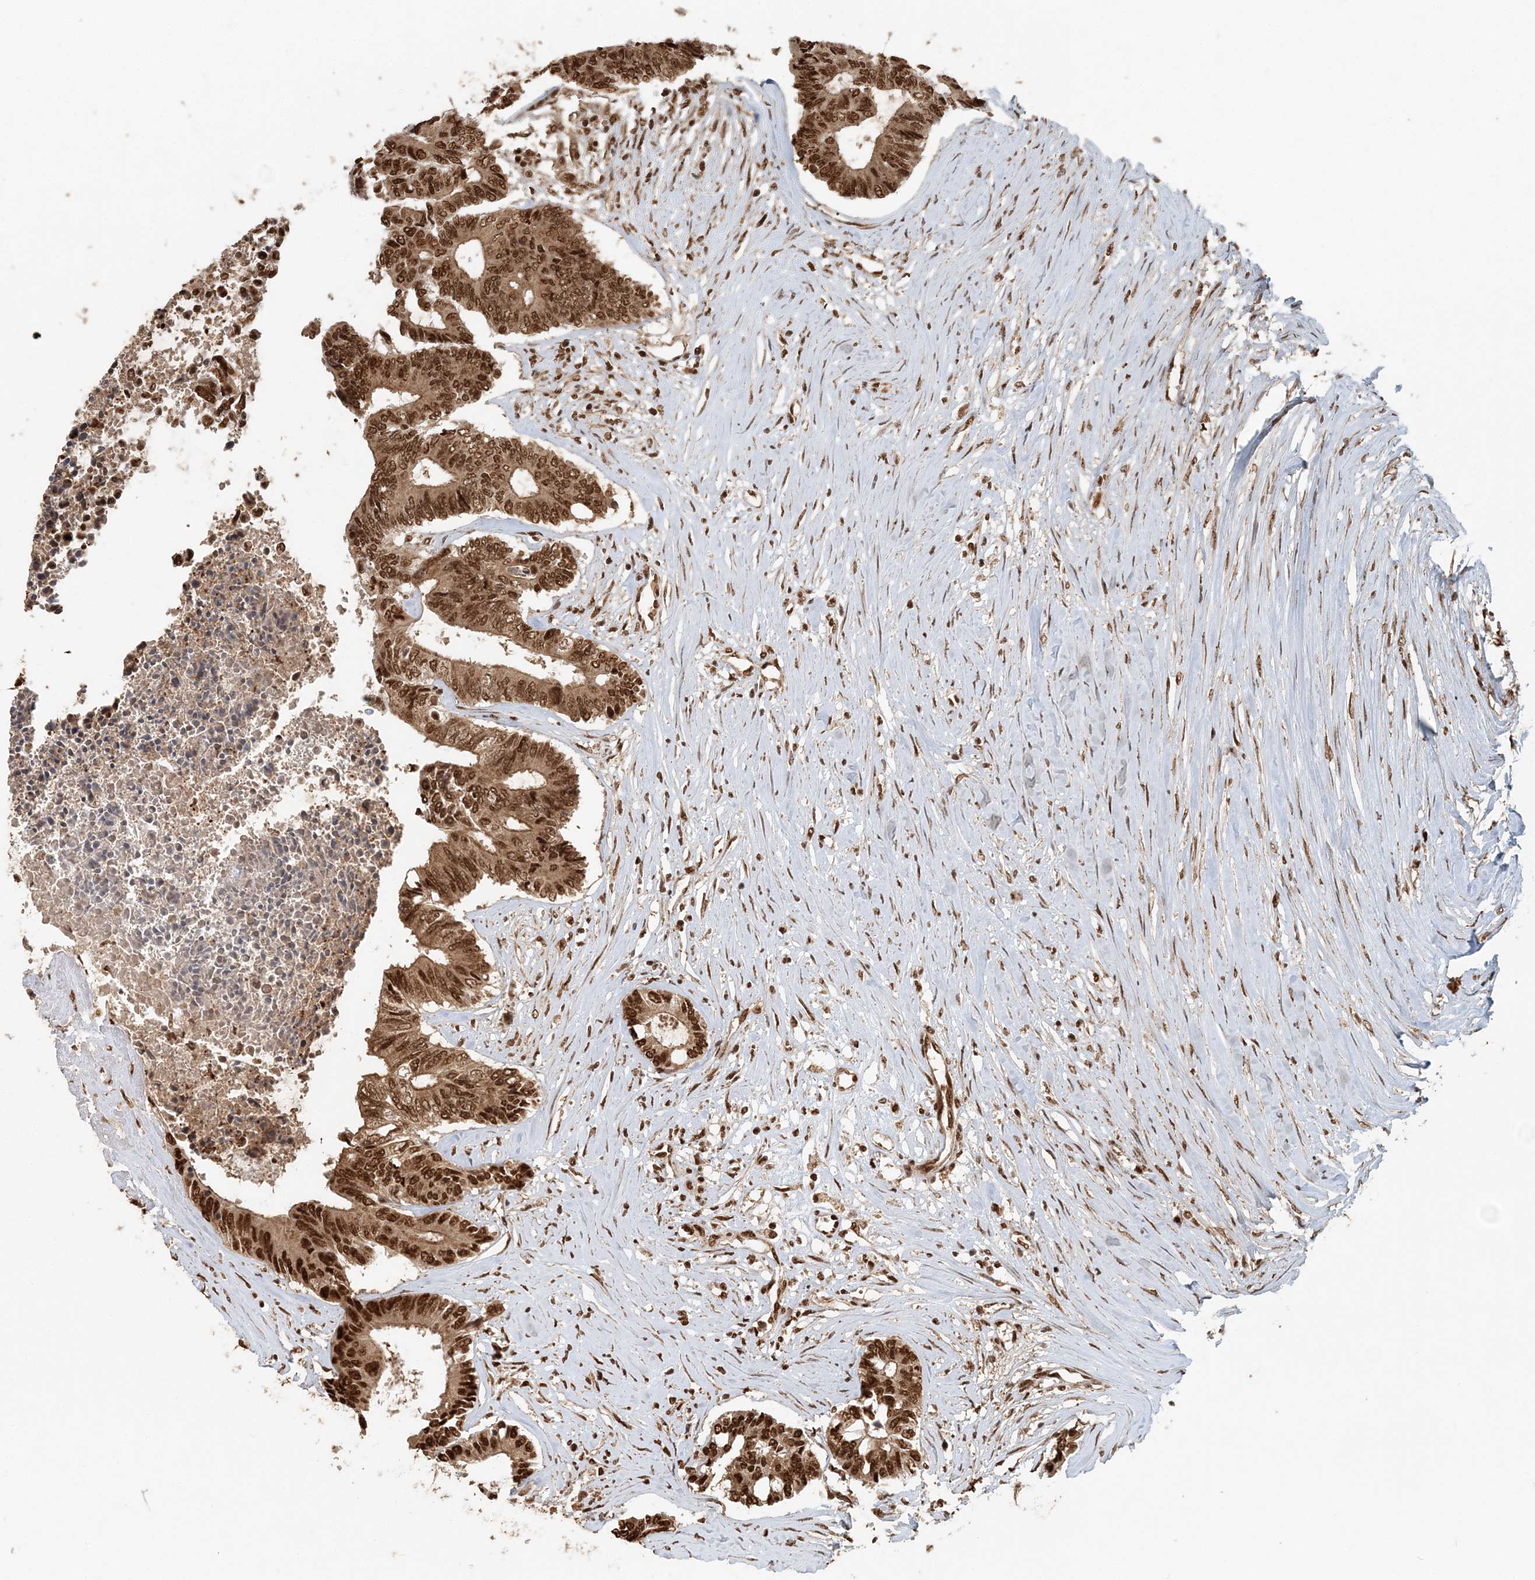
{"staining": {"intensity": "moderate", "quantity": ">75%", "location": "nuclear"}, "tissue": "colorectal cancer", "cell_type": "Tumor cells", "image_type": "cancer", "snomed": [{"axis": "morphology", "description": "Adenocarcinoma, NOS"}, {"axis": "topography", "description": "Rectum"}], "caption": "A micrograph showing moderate nuclear positivity in about >75% of tumor cells in adenocarcinoma (colorectal), as visualized by brown immunohistochemical staining.", "gene": "ARHGAP35", "patient": {"sex": "male", "age": 63}}